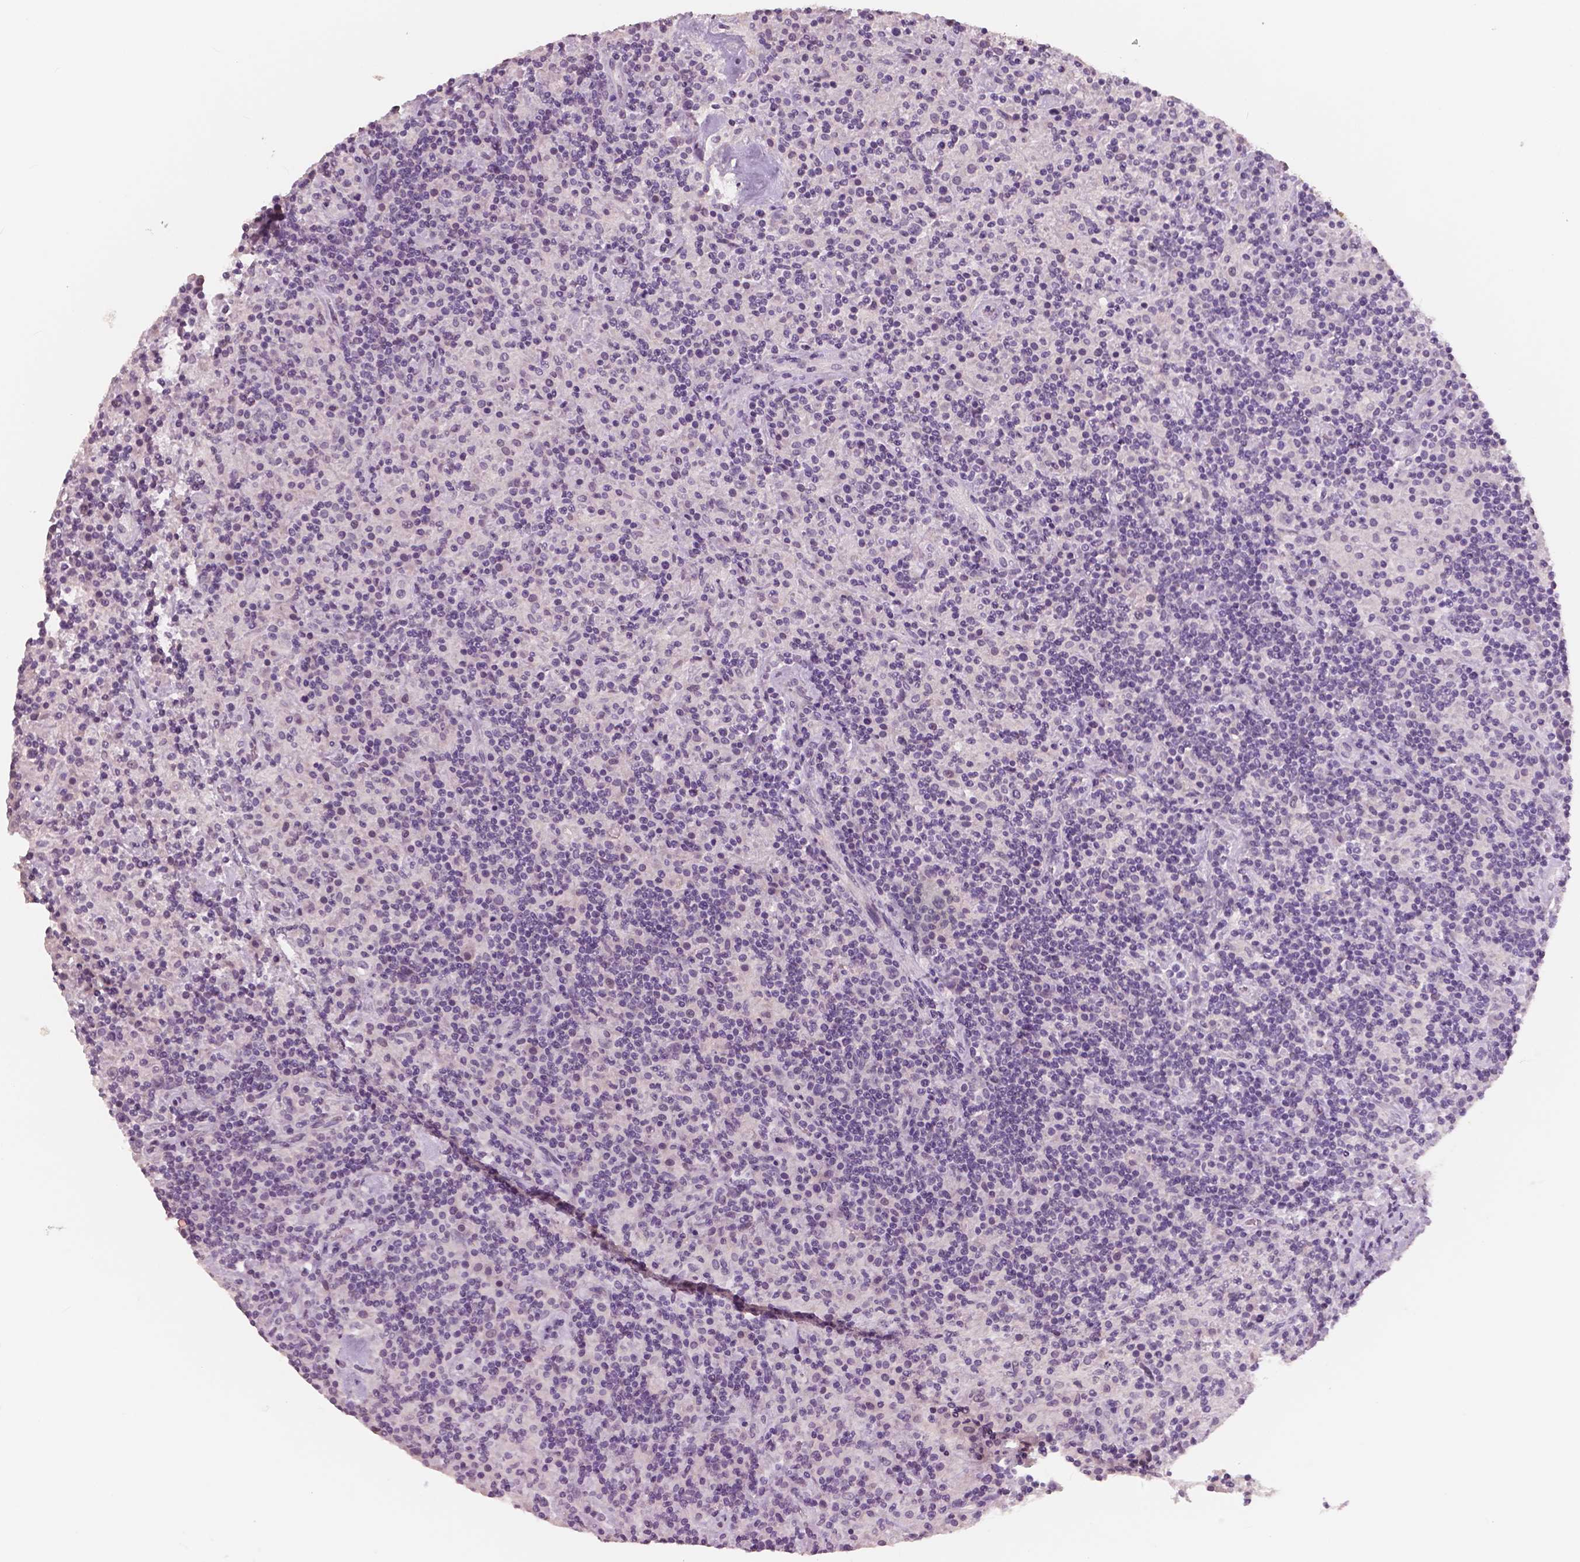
{"staining": {"intensity": "negative", "quantity": "none", "location": "none"}, "tissue": "lymphoma", "cell_type": "Tumor cells", "image_type": "cancer", "snomed": [{"axis": "morphology", "description": "Hodgkin's disease, NOS"}, {"axis": "topography", "description": "Lymph node"}], "caption": "Tumor cells are negative for protein expression in human Hodgkin's disease.", "gene": "NECAB1", "patient": {"sex": "male", "age": 70}}